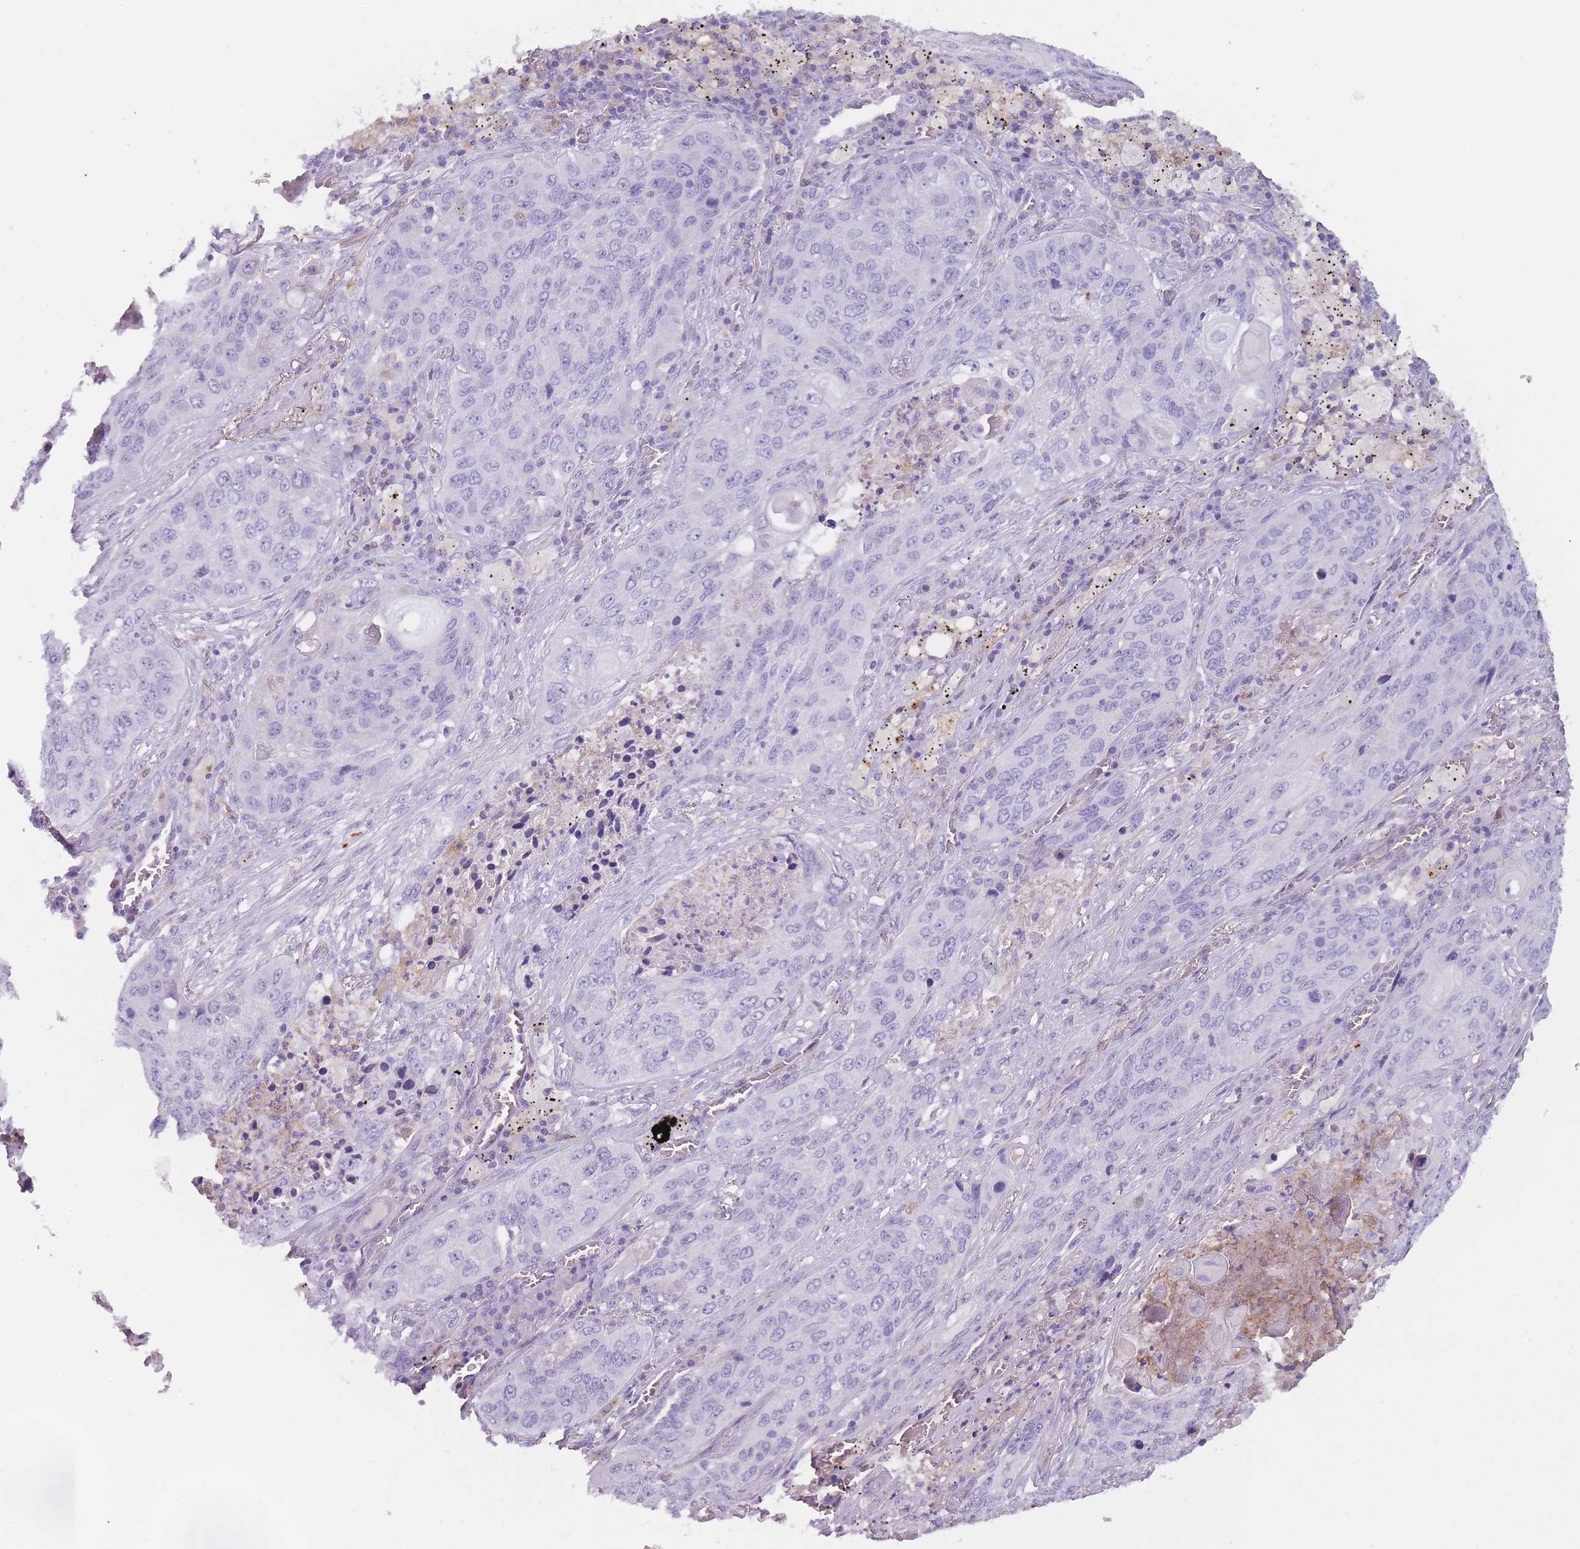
{"staining": {"intensity": "negative", "quantity": "none", "location": "none"}, "tissue": "lung cancer", "cell_type": "Tumor cells", "image_type": "cancer", "snomed": [{"axis": "morphology", "description": "Squamous cell carcinoma, NOS"}, {"axis": "topography", "description": "Lung"}], "caption": "DAB (3,3'-diaminobenzidine) immunohistochemical staining of squamous cell carcinoma (lung) shows no significant staining in tumor cells. Nuclei are stained in blue.", "gene": "CR1L", "patient": {"sex": "female", "age": 63}}